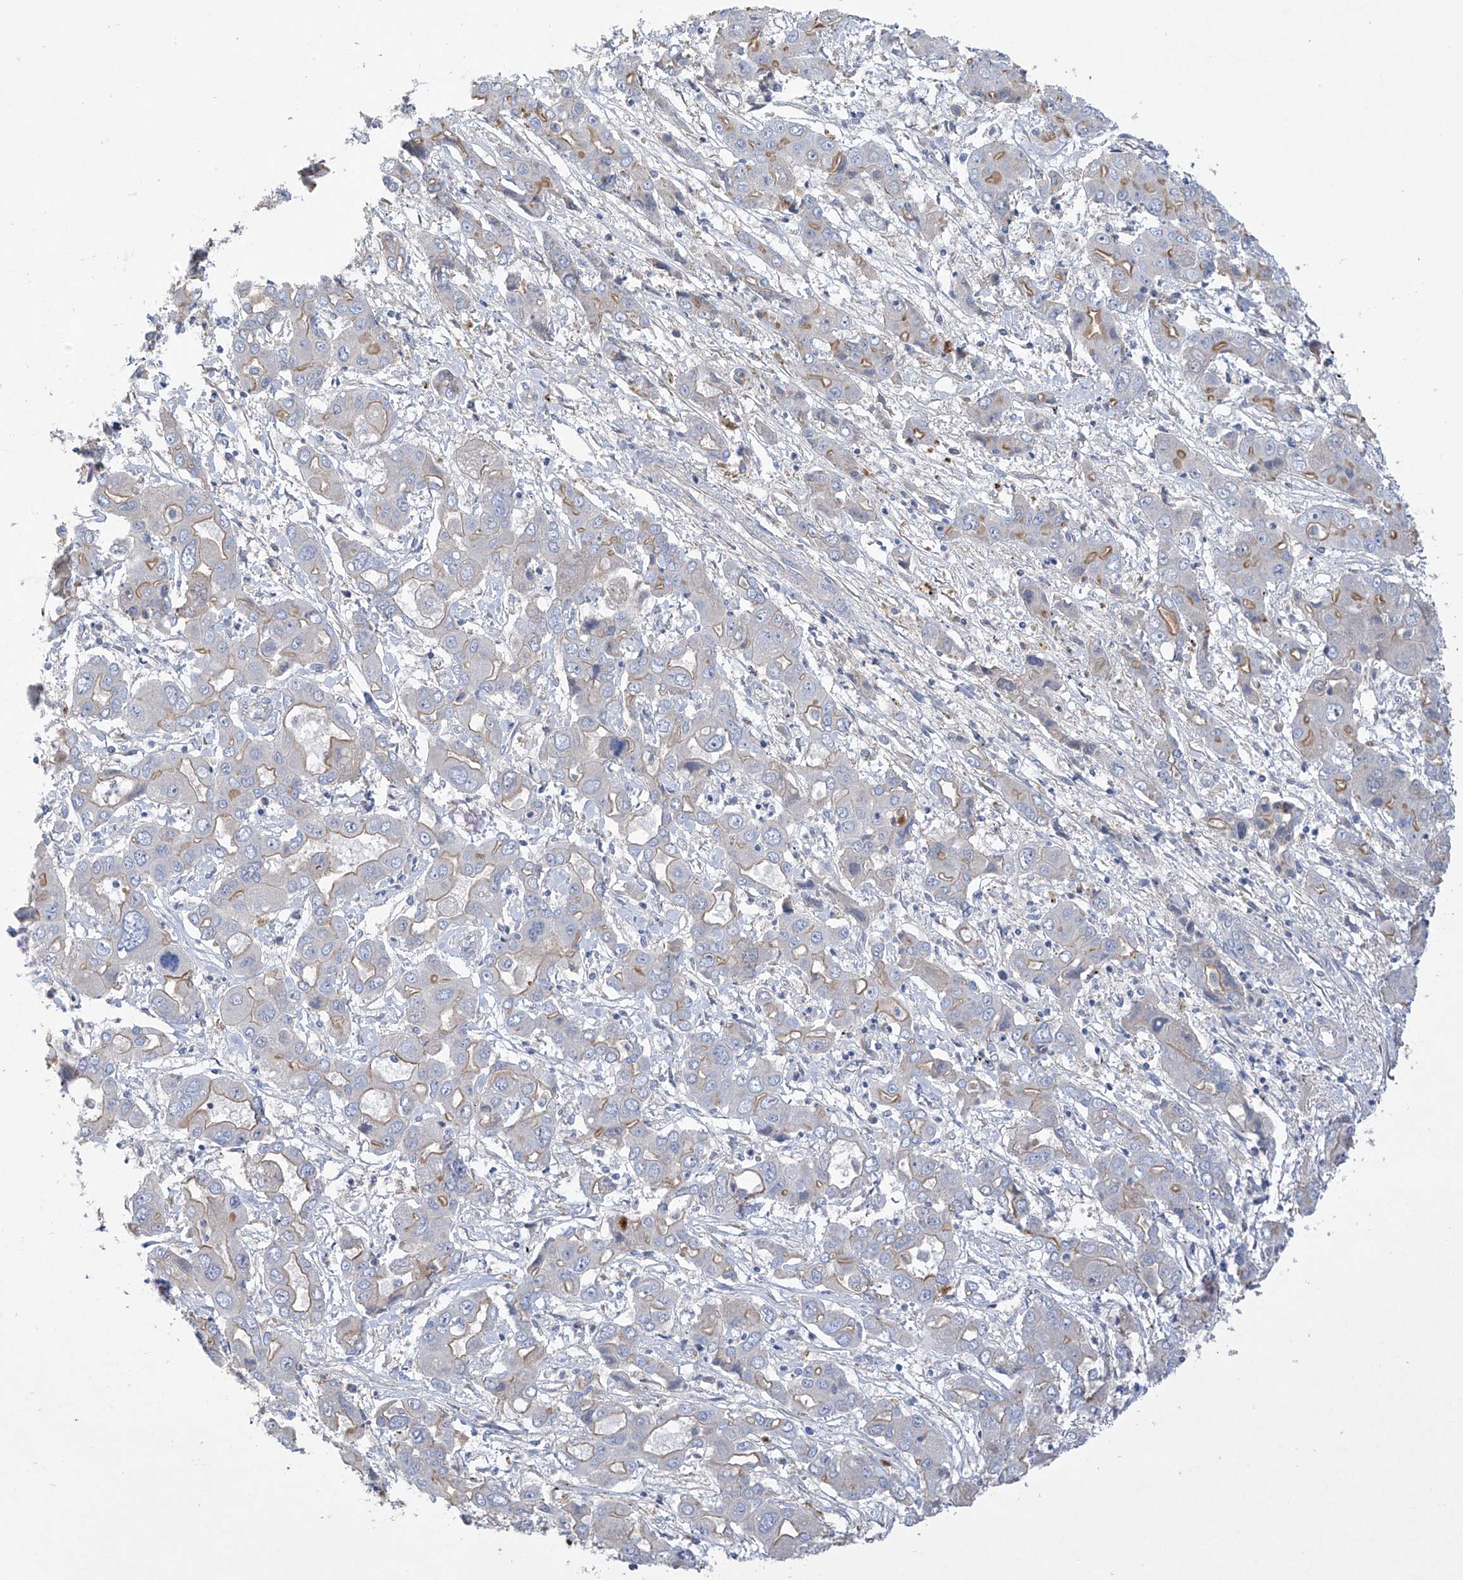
{"staining": {"intensity": "weak", "quantity": "25%-75%", "location": "cytoplasmic/membranous"}, "tissue": "liver cancer", "cell_type": "Tumor cells", "image_type": "cancer", "snomed": [{"axis": "morphology", "description": "Cholangiocarcinoma"}, {"axis": "topography", "description": "Liver"}], "caption": "DAB immunohistochemical staining of human liver cholangiocarcinoma demonstrates weak cytoplasmic/membranous protein positivity in about 25%-75% of tumor cells. The protein is stained brown, and the nuclei are stained in blue (DAB IHC with brightfield microscopy, high magnification).", "gene": "PRSS12", "patient": {"sex": "male", "age": 67}}